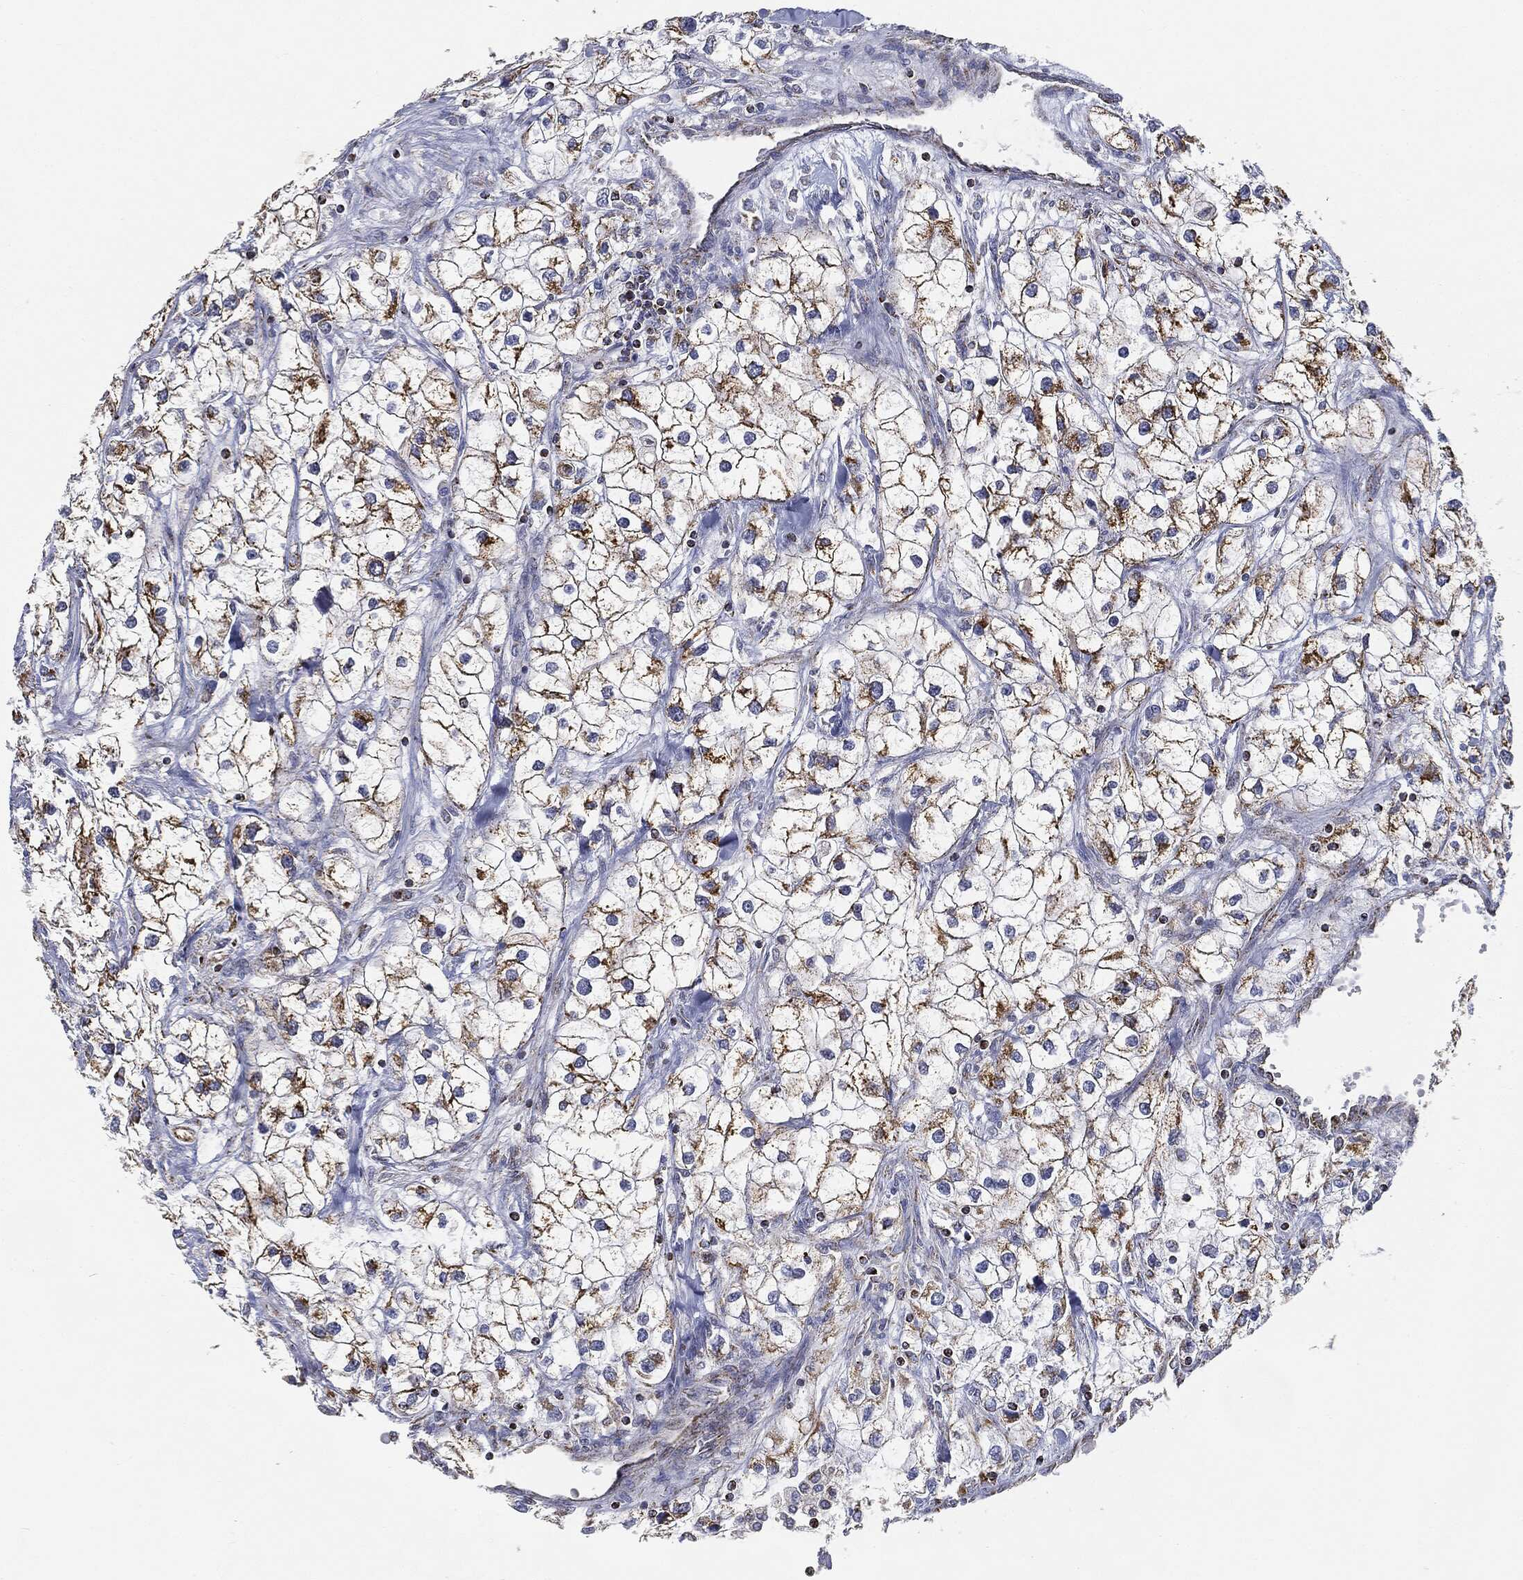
{"staining": {"intensity": "strong", "quantity": ">75%", "location": "cytoplasmic/membranous"}, "tissue": "renal cancer", "cell_type": "Tumor cells", "image_type": "cancer", "snomed": [{"axis": "morphology", "description": "Adenocarcinoma, NOS"}, {"axis": "topography", "description": "Kidney"}], "caption": "The photomicrograph reveals a brown stain indicating the presence of a protein in the cytoplasmic/membranous of tumor cells in renal cancer (adenocarcinoma).", "gene": "CAPN15", "patient": {"sex": "male", "age": 59}}